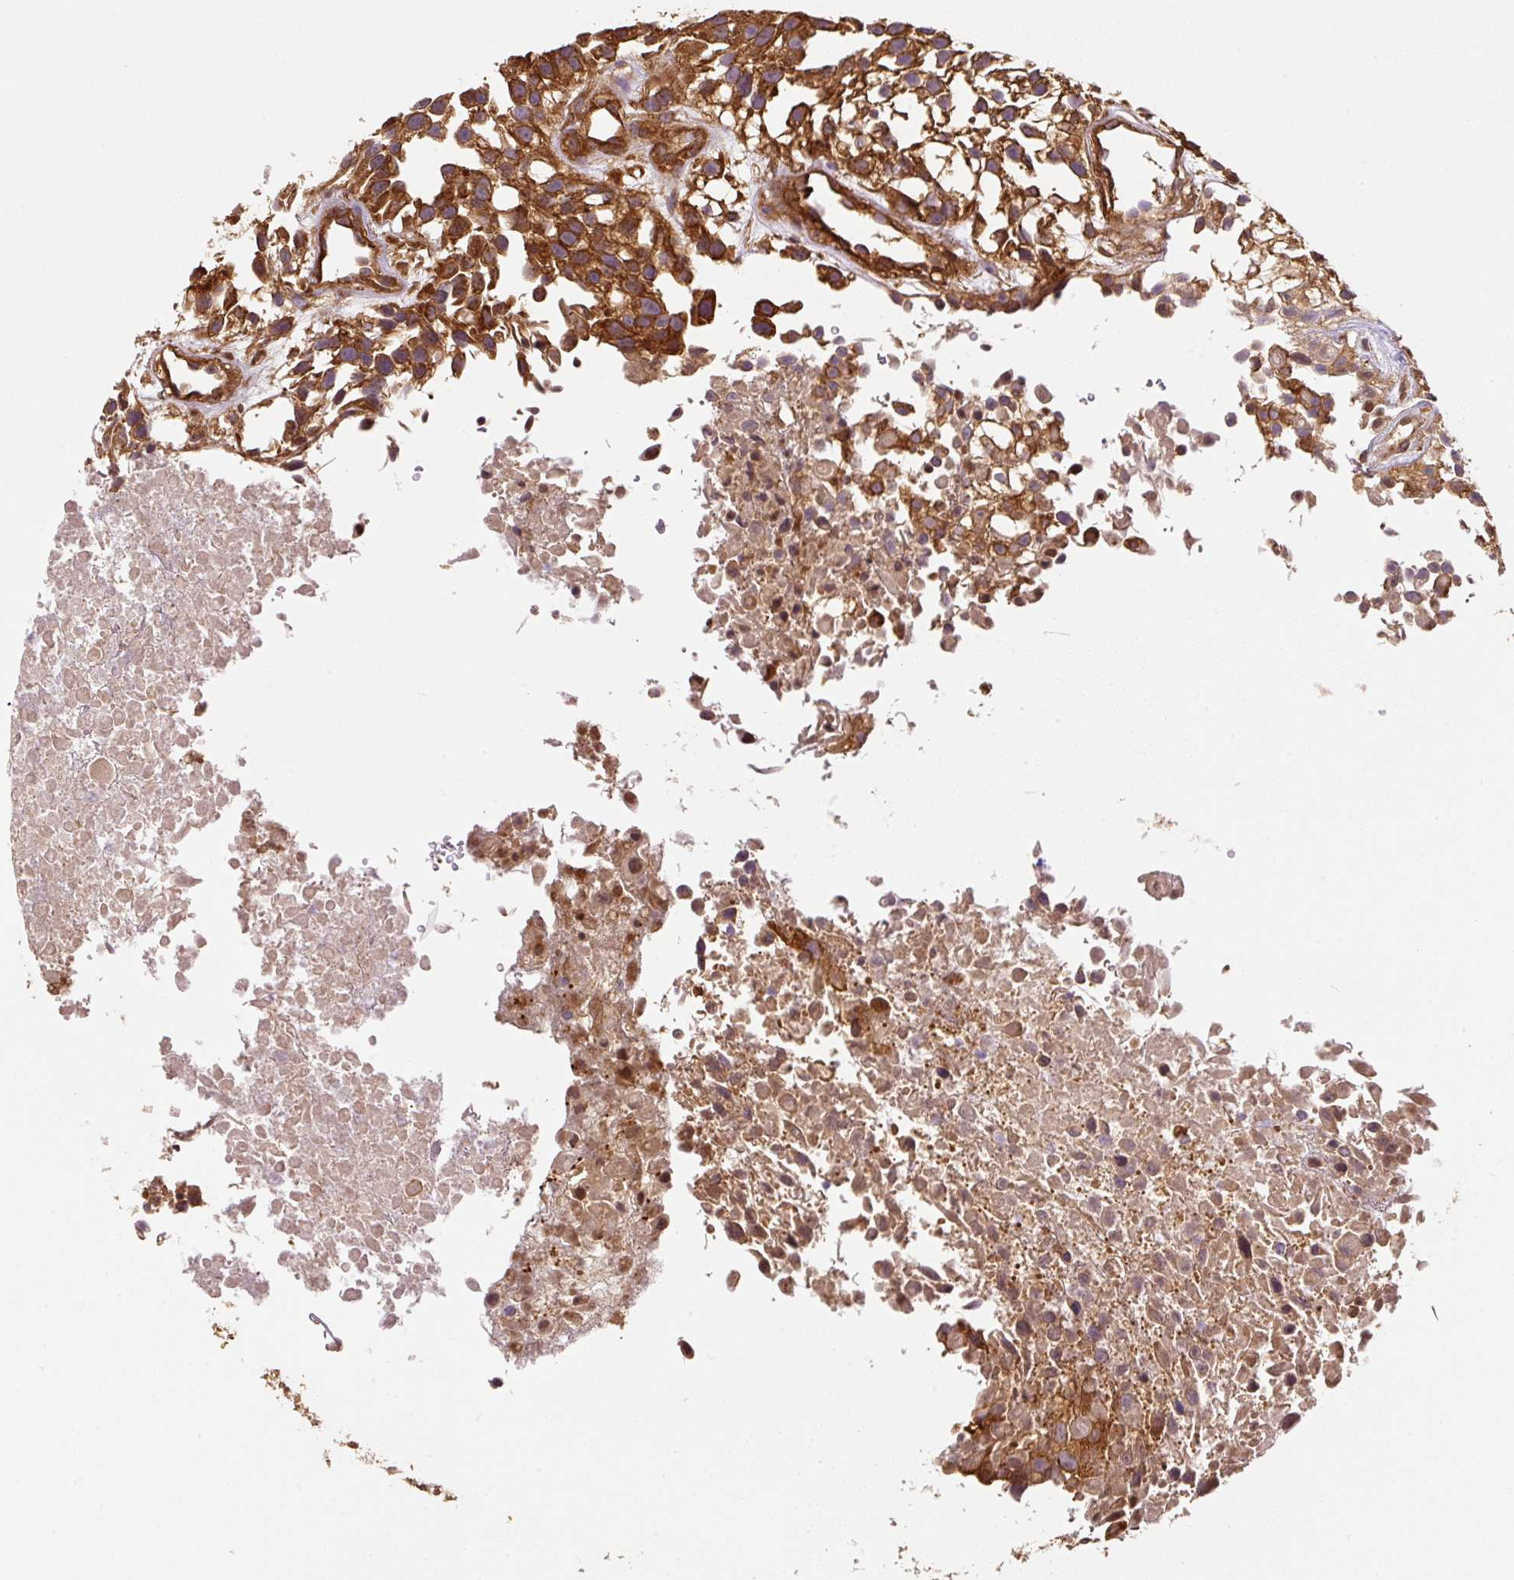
{"staining": {"intensity": "strong", "quantity": ">75%", "location": "cytoplasmic/membranous"}, "tissue": "urothelial cancer", "cell_type": "Tumor cells", "image_type": "cancer", "snomed": [{"axis": "morphology", "description": "Urothelial carcinoma, High grade"}, {"axis": "topography", "description": "Urinary bladder"}], "caption": "Protein staining shows strong cytoplasmic/membranous positivity in about >75% of tumor cells in urothelial cancer.", "gene": "EIF2S2", "patient": {"sex": "male", "age": 56}}